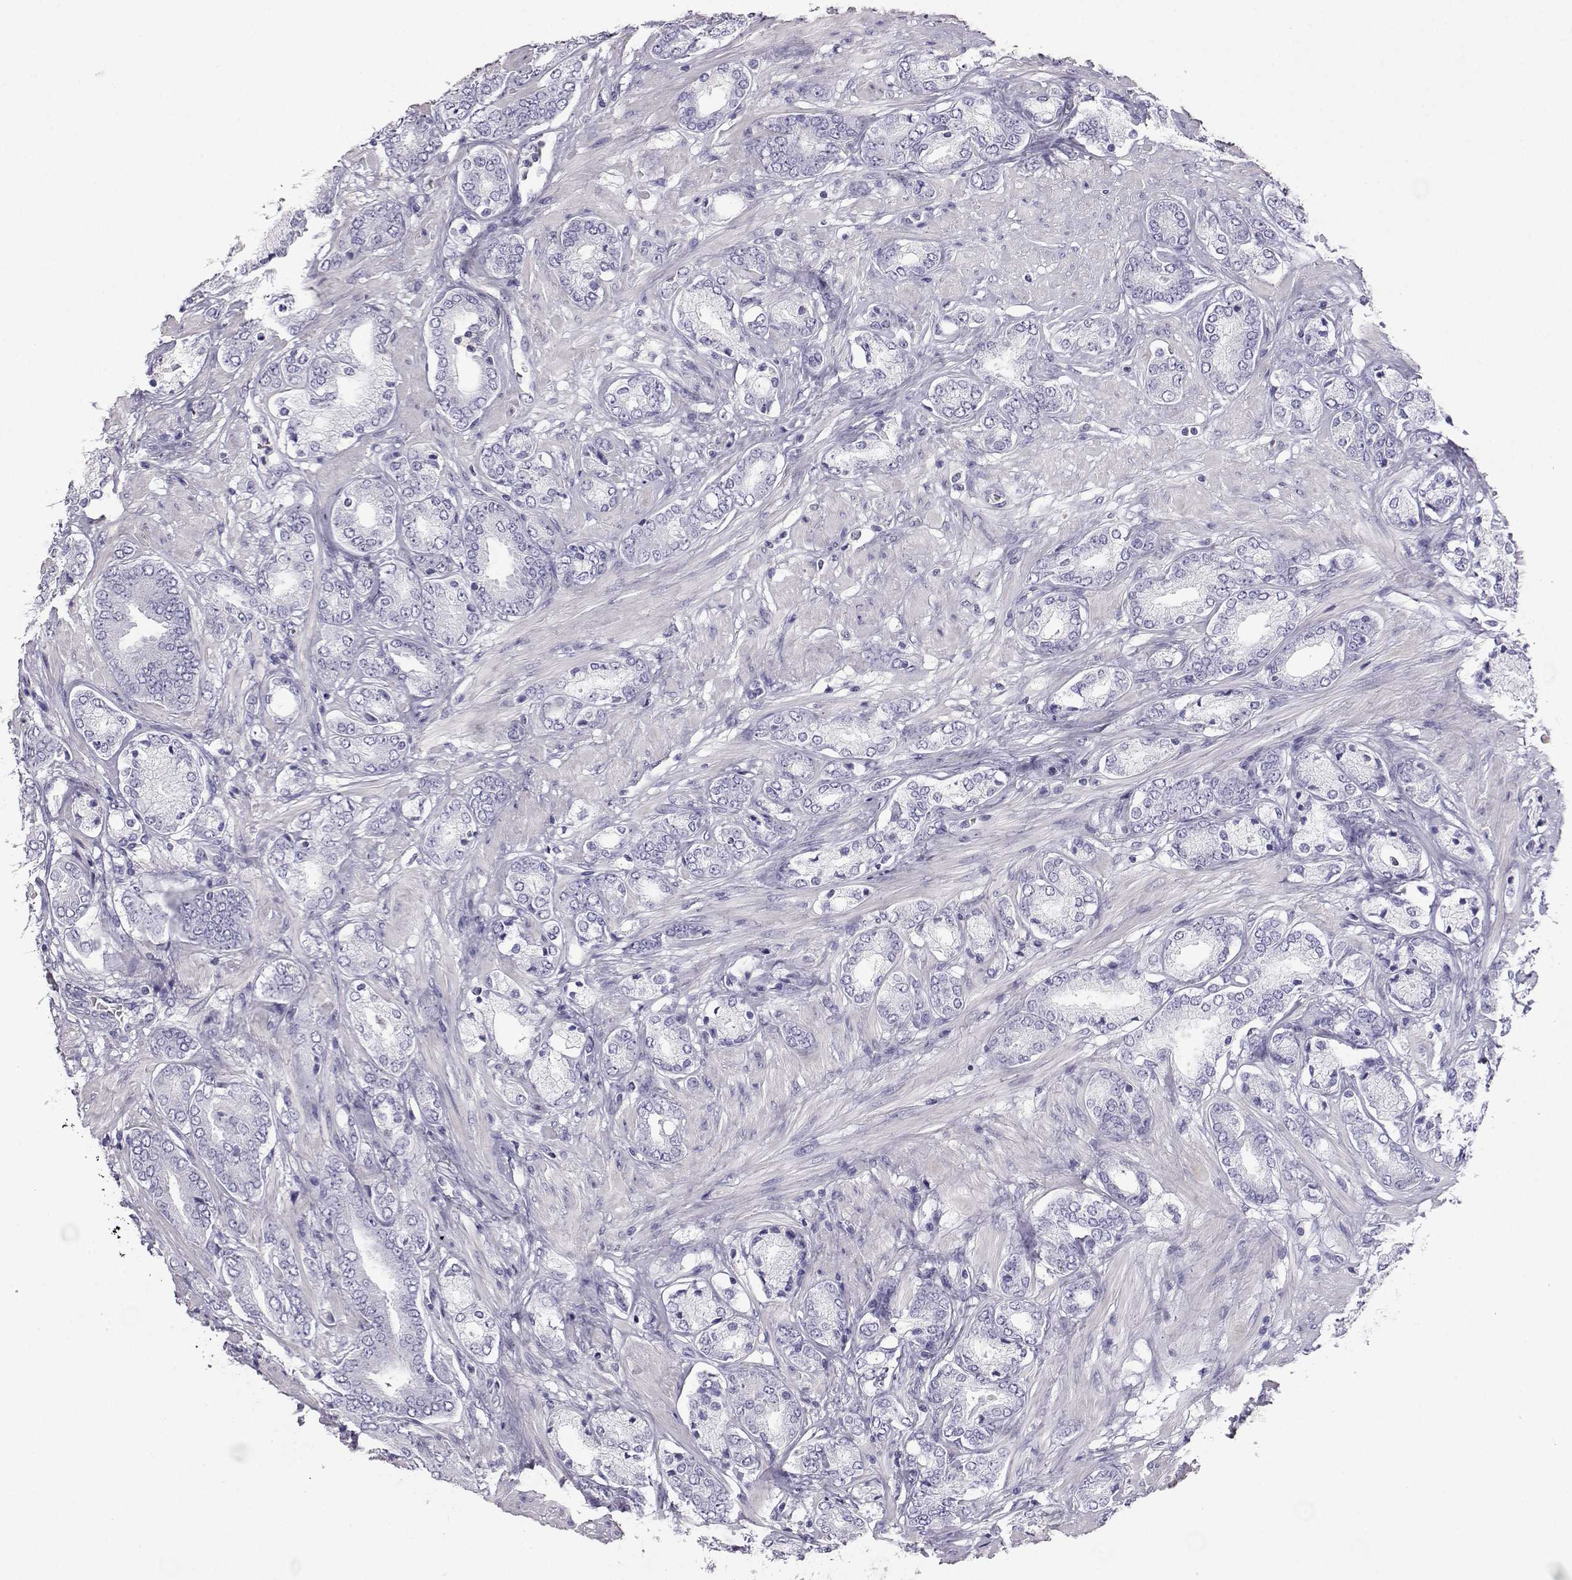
{"staining": {"intensity": "negative", "quantity": "none", "location": "none"}, "tissue": "prostate cancer", "cell_type": "Tumor cells", "image_type": "cancer", "snomed": [{"axis": "morphology", "description": "Adenocarcinoma, High grade"}, {"axis": "topography", "description": "Prostate"}], "caption": "DAB immunohistochemical staining of prostate adenocarcinoma (high-grade) shows no significant staining in tumor cells.", "gene": "AKR1B1", "patient": {"sex": "male", "age": 56}}